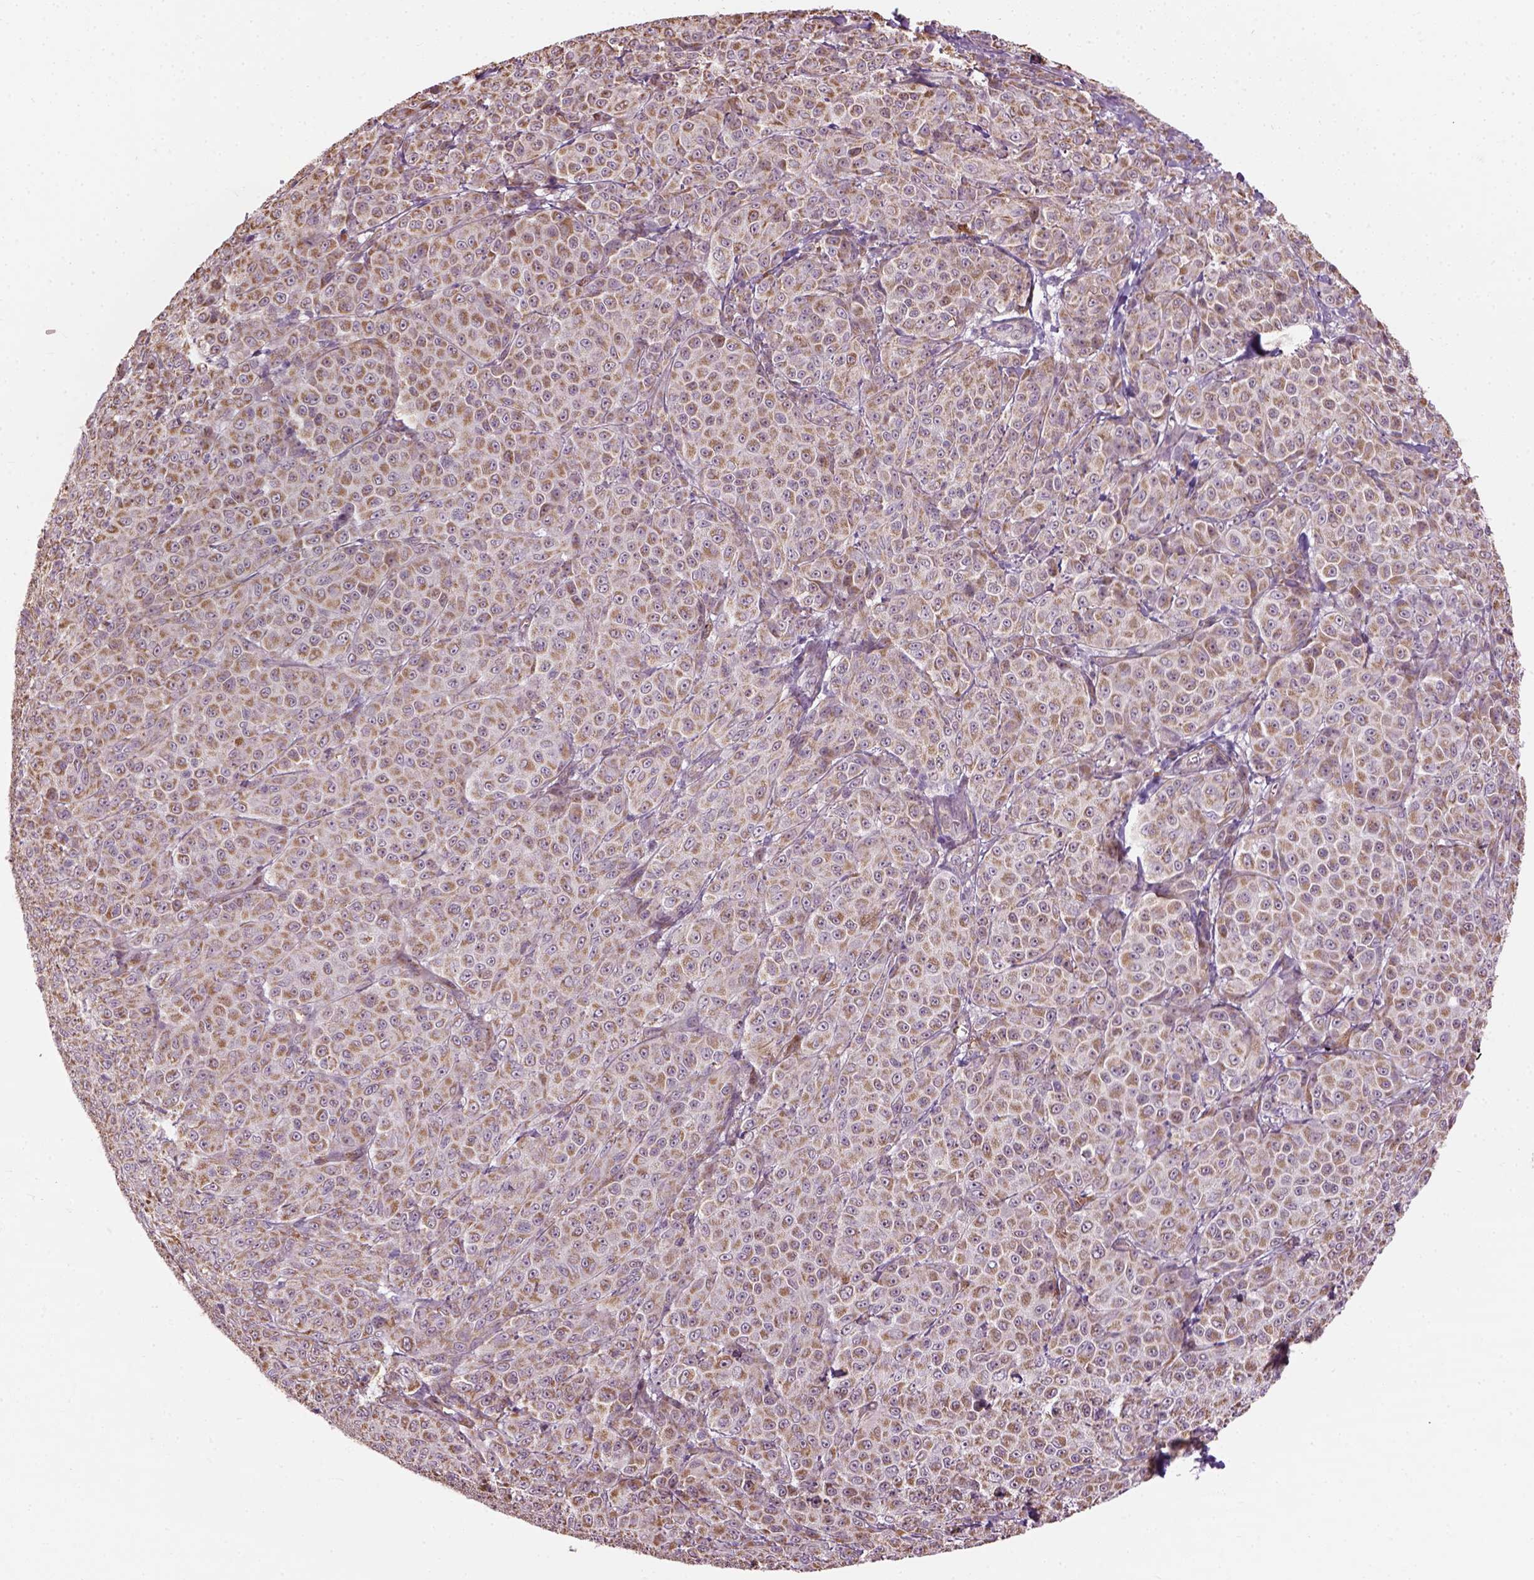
{"staining": {"intensity": "weak", "quantity": ">75%", "location": "cytoplasmic/membranous"}, "tissue": "melanoma", "cell_type": "Tumor cells", "image_type": "cancer", "snomed": [{"axis": "morphology", "description": "Malignant melanoma, NOS"}, {"axis": "topography", "description": "Skin"}], "caption": "Immunohistochemistry micrograph of neoplastic tissue: human melanoma stained using immunohistochemistry demonstrates low levels of weak protein expression localized specifically in the cytoplasmic/membranous of tumor cells, appearing as a cytoplasmic/membranous brown color.", "gene": "XK", "patient": {"sex": "male", "age": 89}}